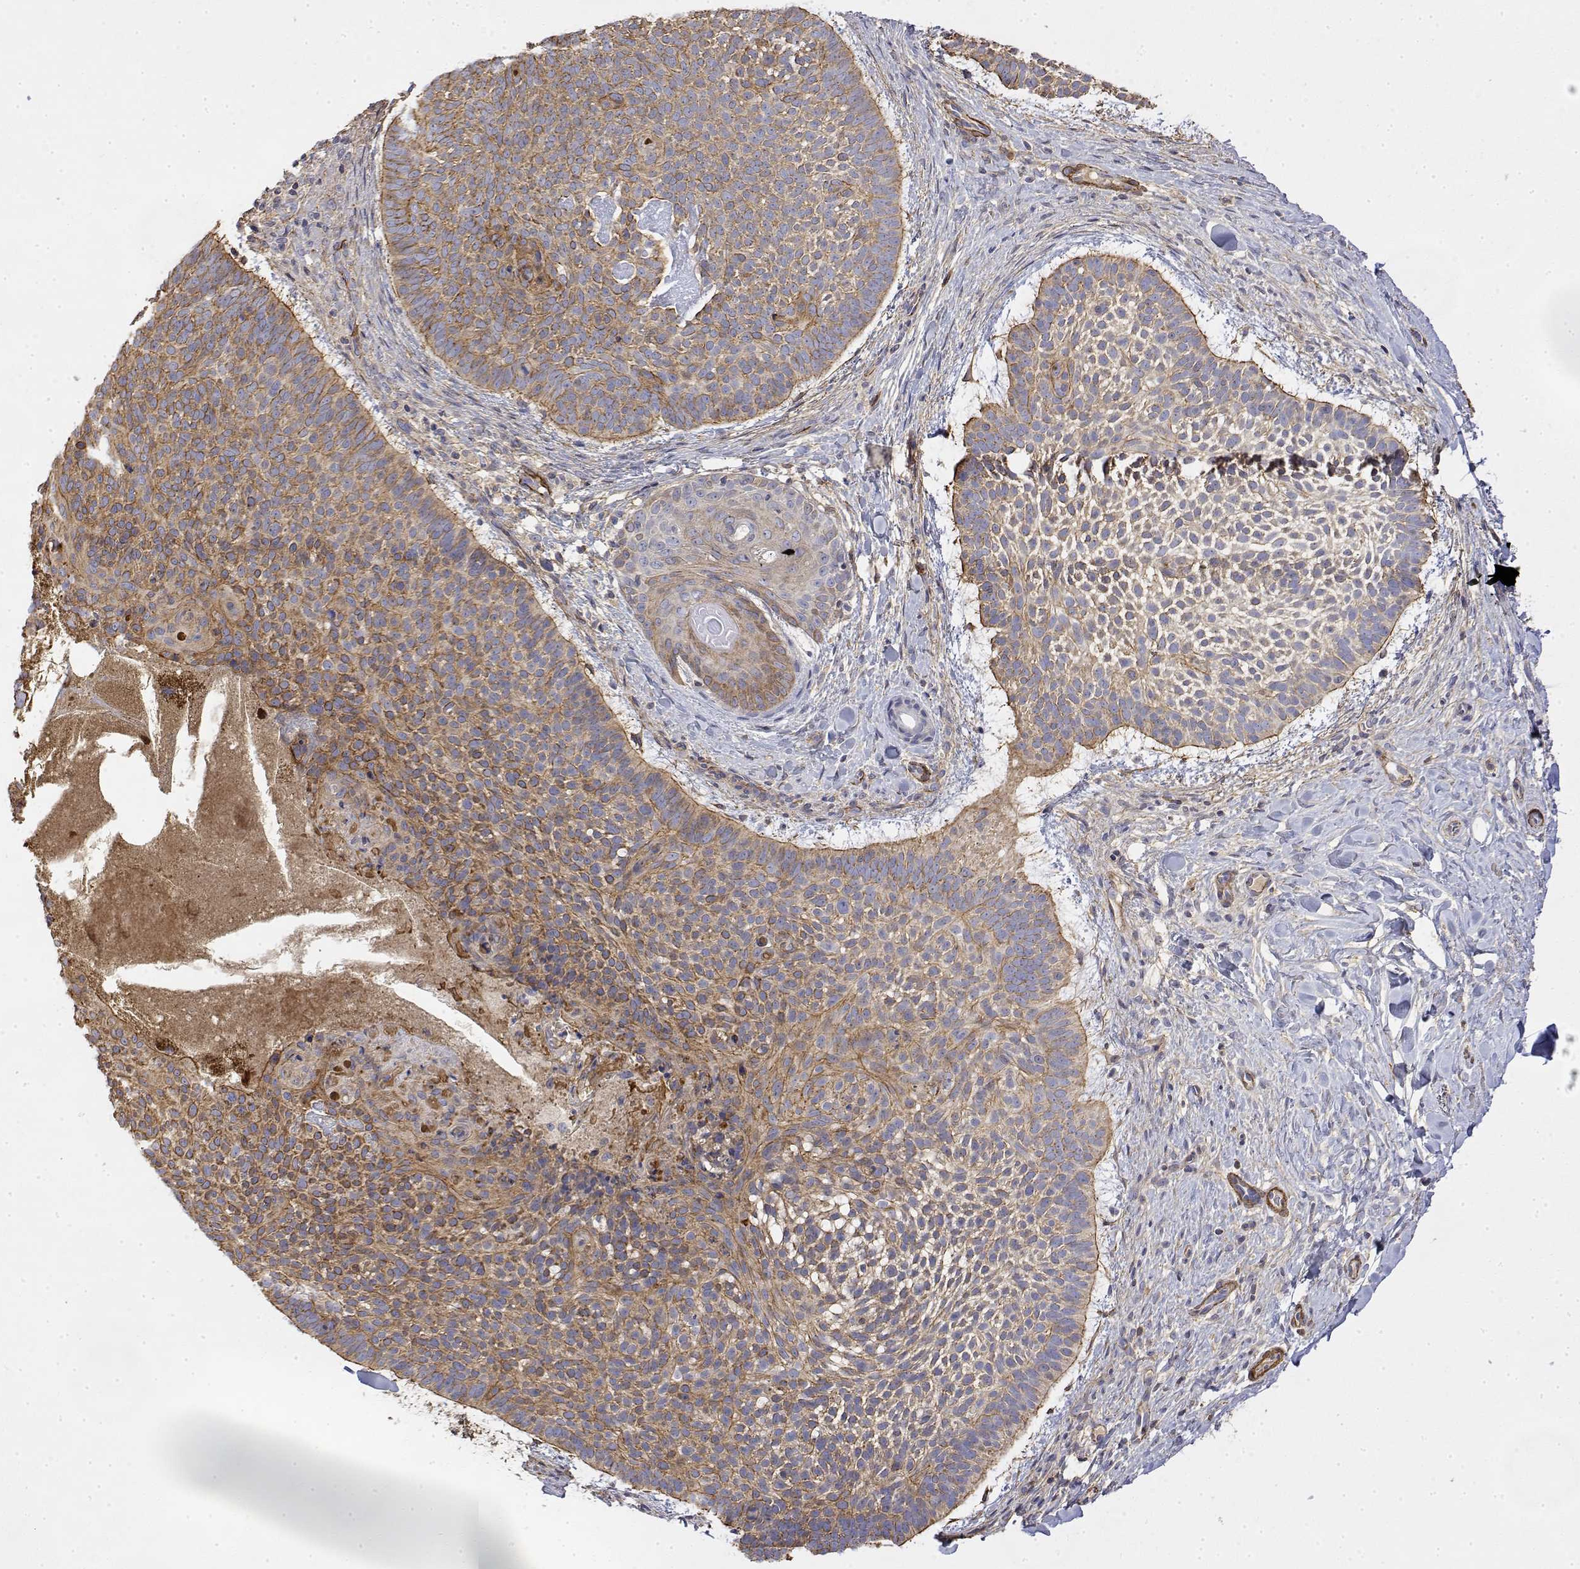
{"staining": {"intensity": "moderate", "quantity": "25%-75%", "location": "cytoplasmic/membranous"}, "tissue": "skin cancer", "cell_type": "Tumor cells", "image_type": "cancer", "snomed": [{"axis": "morphology", "description": "Basal cell carcinoma"}, {"axis": "topography", "description": "Skin"}, {"axis": "topography", "description": "Skin of face"}], "caption": "Basal cell carcinoma (skin) tissue displays moderate cytoplasmic/membranous positivity in approximately 25%-75% of tumor cells, visualized by immunohistochemistry.", "gene": "SOWAHD", "patient": {"sex": "male", "age": 73}}